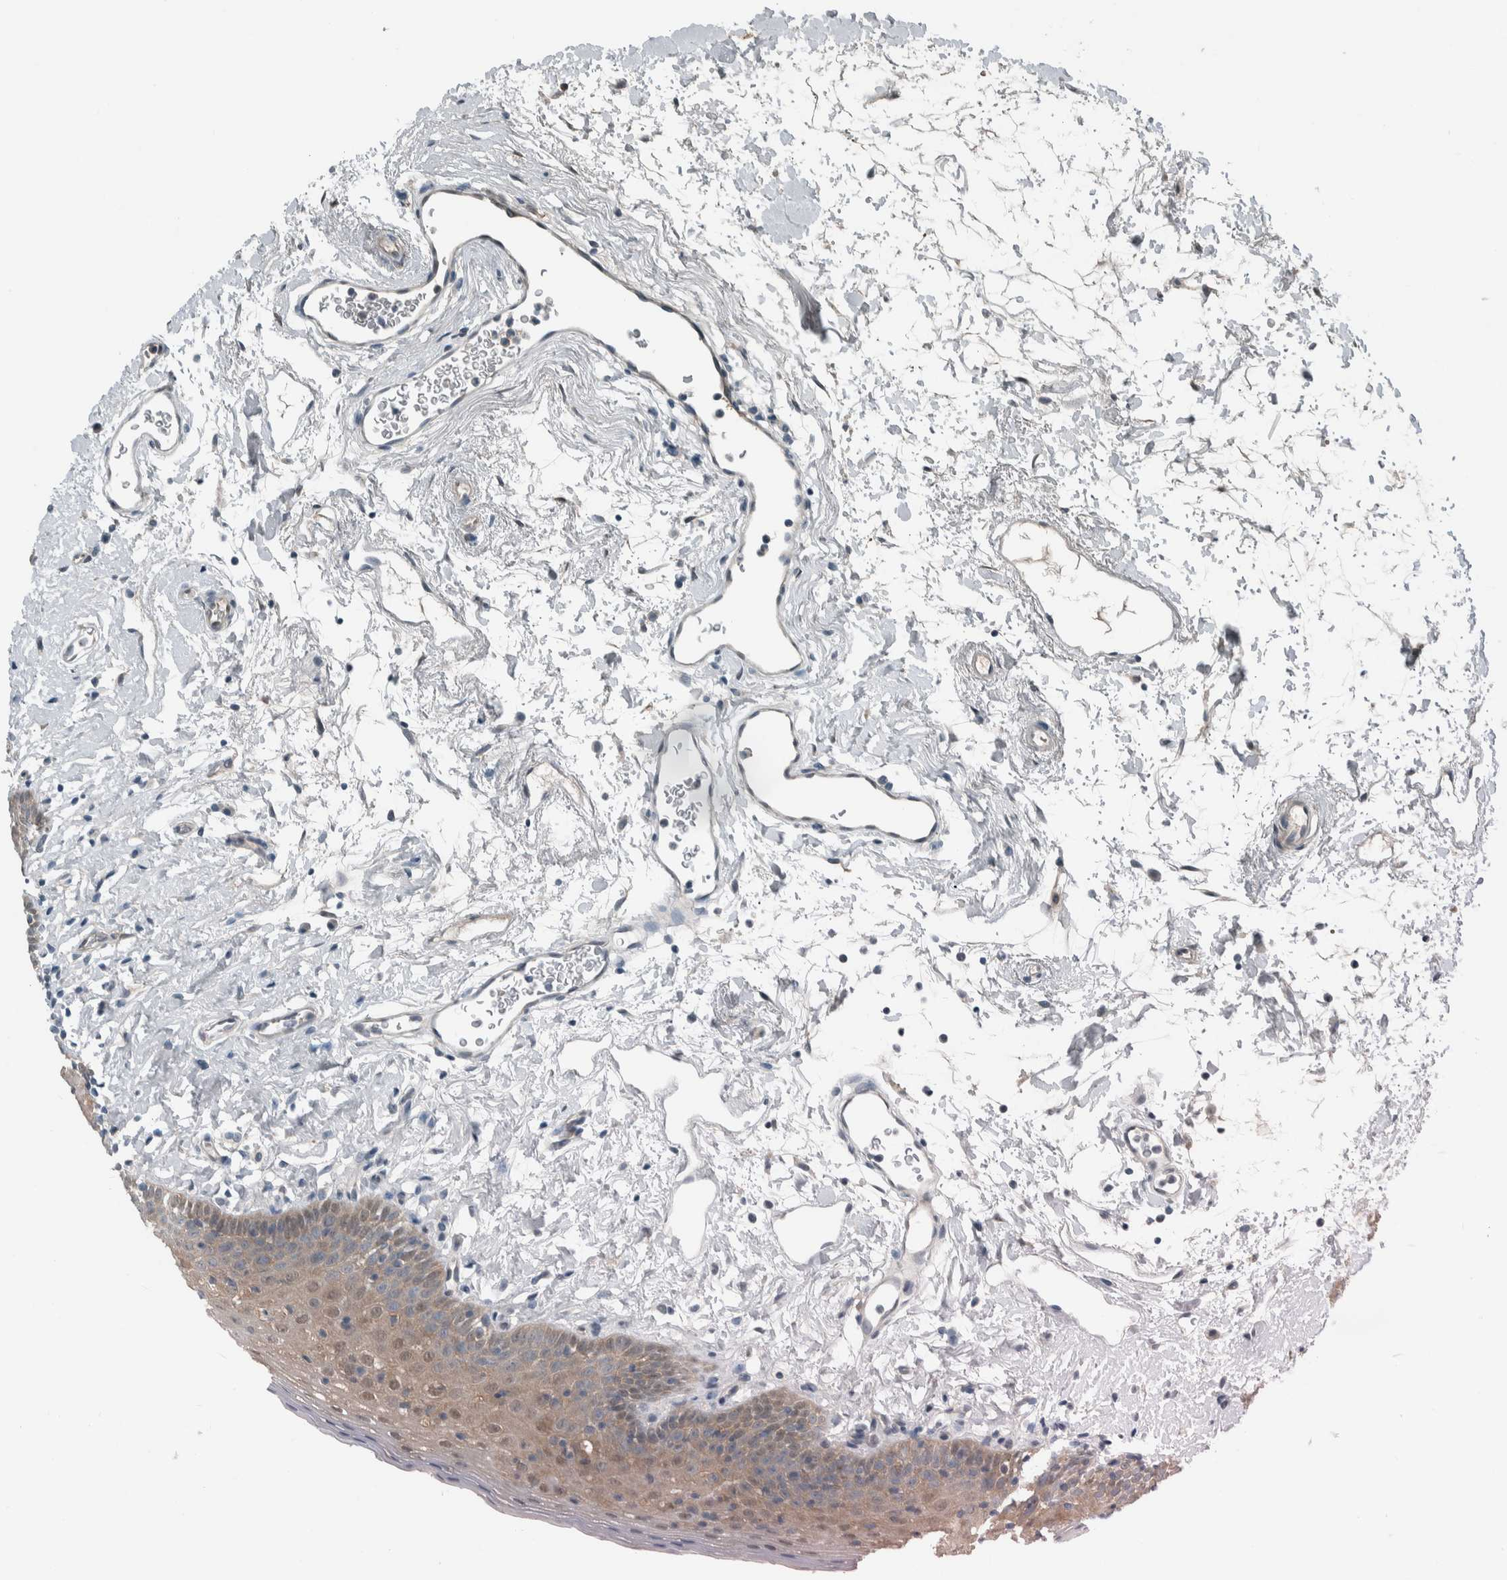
{"staining": {"intensity": "weak", "quantity": "25%-75%", "location": "cytoplasmic/membranous,nuclear"}, "tissue": "oral mucosa", "cell_type": "Squamous epithelial cells", "image_type": "normal", "snomed": [{"axis": "morphology", "description": "Normal tissue, NOS"}, {"axis": "topography", "description": "Oral tissue"}], "caption": "An immunohistochemistry micrograph of normal tissue is shown. Protein staining in brown shows weak cytoplasmic/membranous,nuclear positivity in oral mucosa within squamous epithelial cells. (Stains: DAB (3,3'-diaminobenzidine) in brown, nuclei in blue, Microscopy: brightfield microscopy at high magnification).", "gene": "ALAD", "patient": {"sex": "male", "age": 66}}